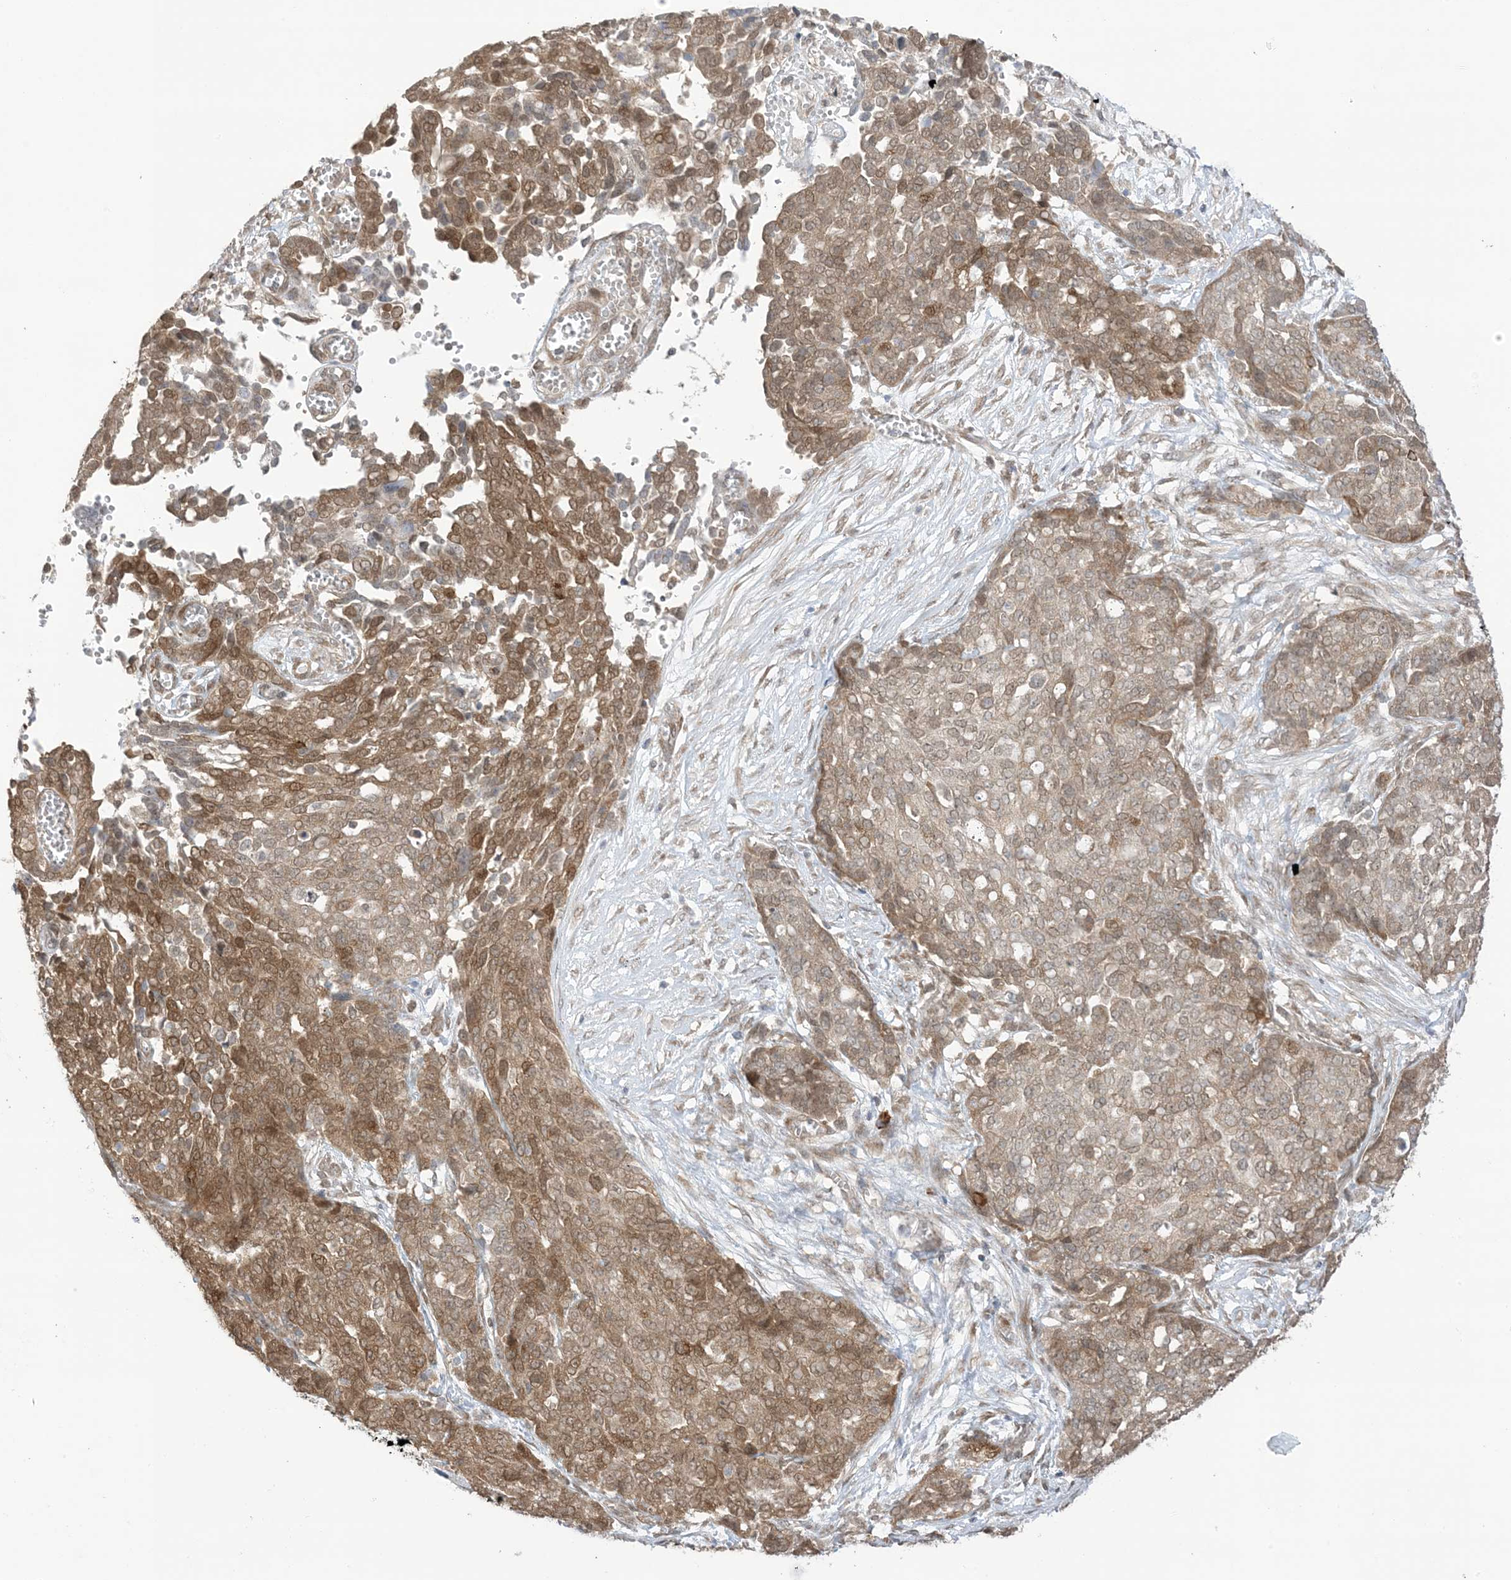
{"staining": {"intensity": "moderate", "quantity": ">75%", "location": "cytoplasmic/membranous,nuclear"}, "tissue": "ovarian cancer", "cell_type": "Tumor cells", "image_type": "cancer", "snomed": [{"axis": "morphology", "description": "Cystadenocarcinoma, serous, NOS"}, {"axis": "topography", "description": "Soft tissue"}, {"axis": "topography", "description": "Ovary"}], "caption": "Tumor cells show medium levels of moderate cytoplasmic/membranous and nuclear expression in approximately >75% of cells in human ovarian cancer (serous cystadenocarcinoma).", "gene": "UBE2E2", "patient": {"sex": "female", "age": 57}}